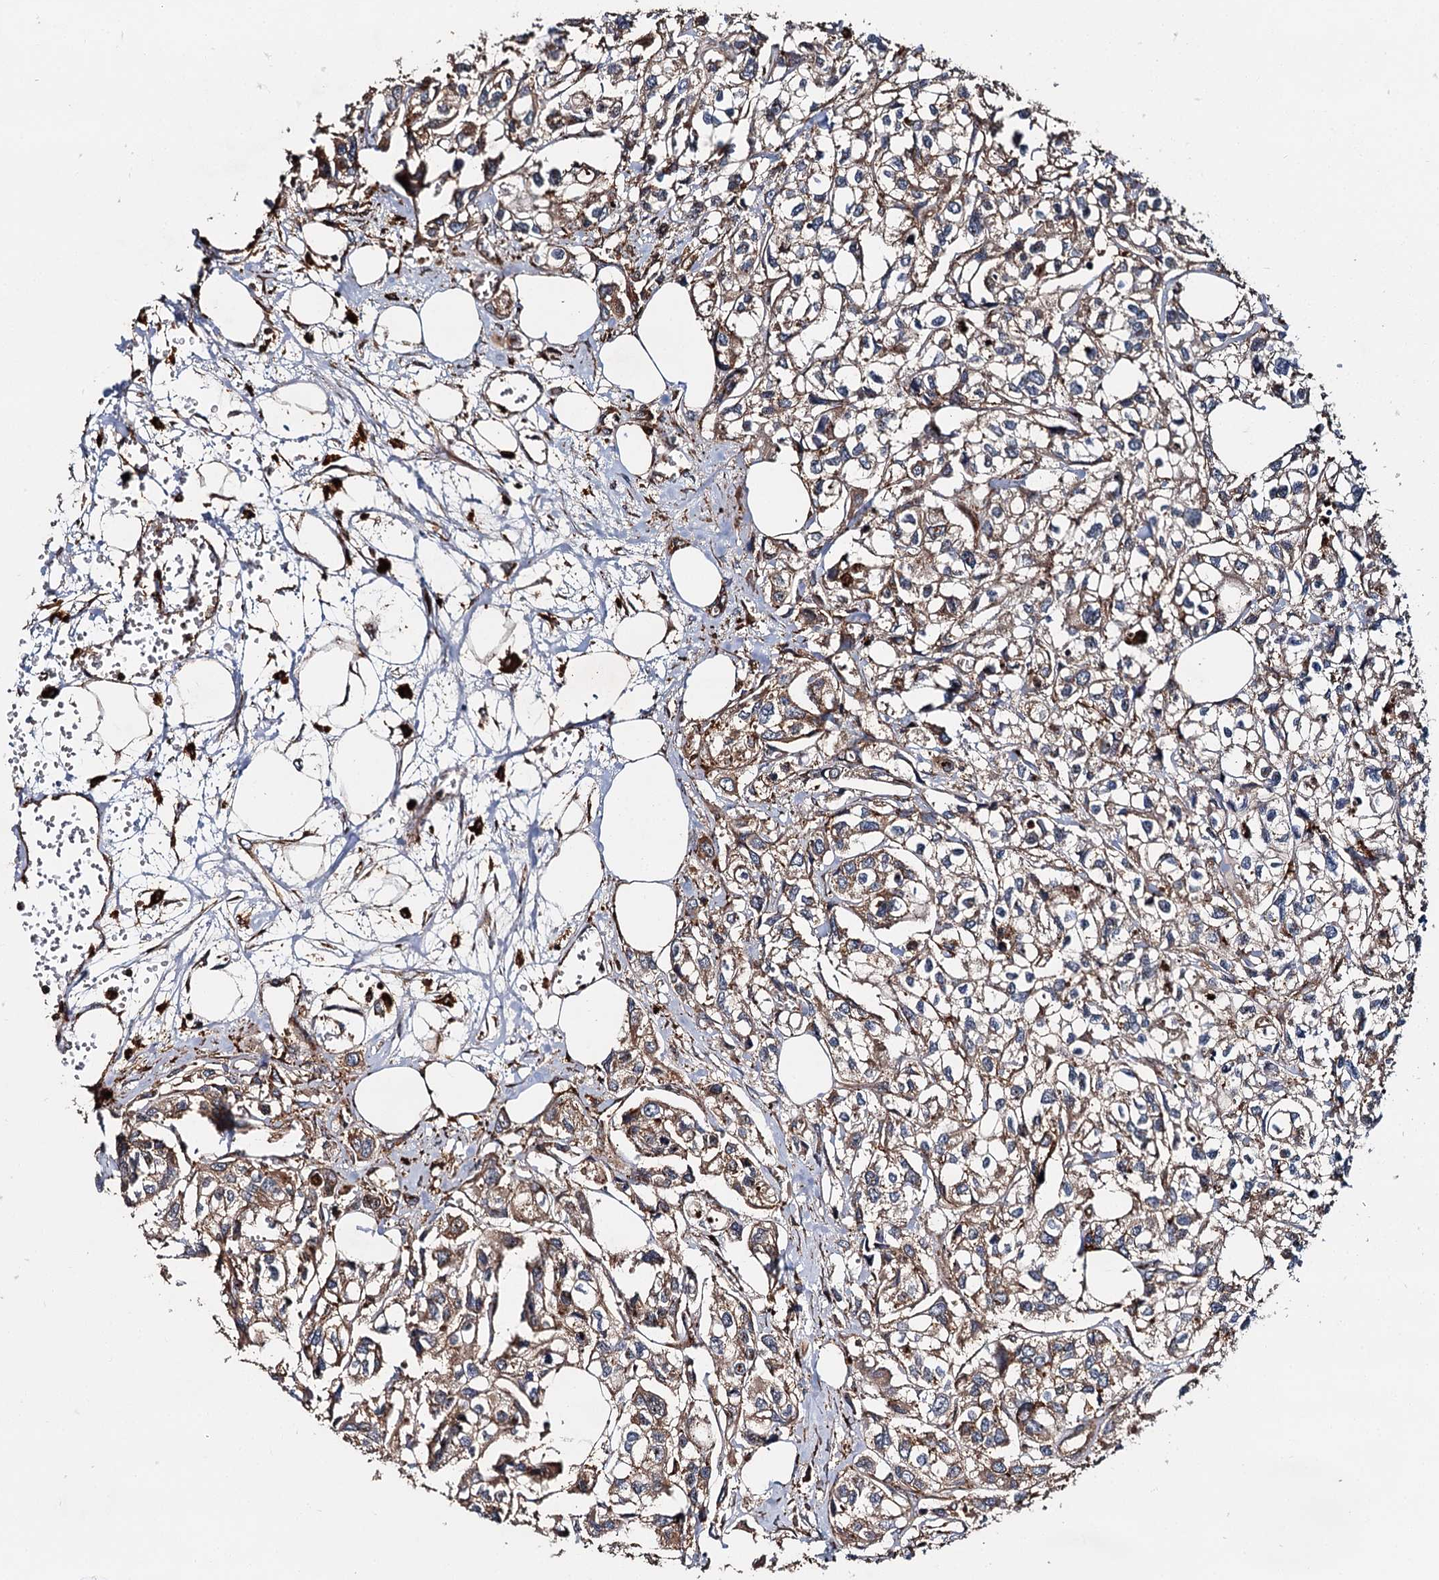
{"staining": {"intensity": "moderate", "quantity": "25%-75%", "location": "cytoplasmic/membranous"}, "tissue": "urothelial cancer", "cell_type": "Tumor cells", "image_type": "cancer", "snomed": [{"axis": "morphology", "description": "Urothelial carcinoma, High grade"}, {"axis": "topography", "description": "Urinary bladder"}], "caption": "DAB immunohistochemical staining of human urothelial carcinoma (high-grade) reveals moderate cytoplasmic/membranous protein staining in about 25%-75% of tumor cells.", "gene": "WDR73", "patient": {"sex": "male", "age": 67}}